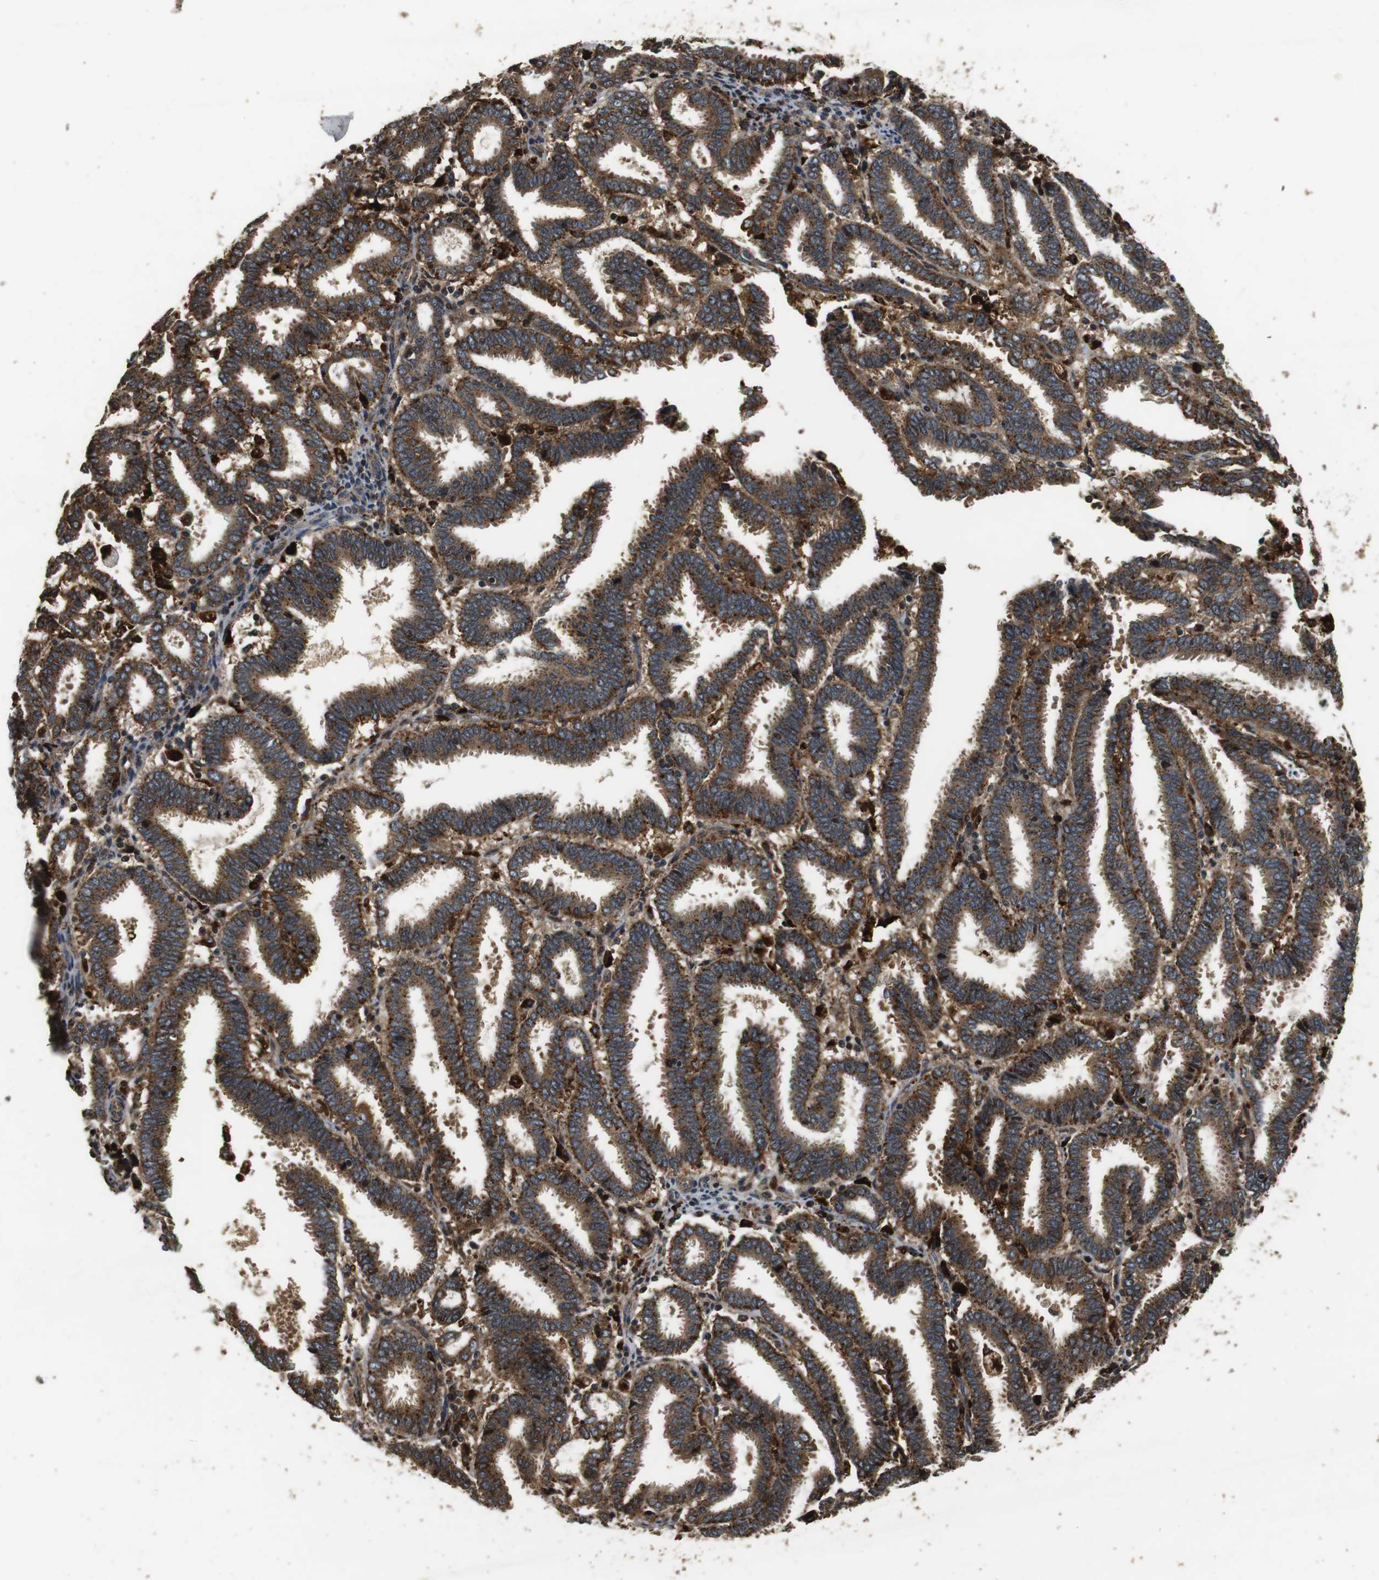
{"staining": {"intensity": "moderate", "quantity": ">75%", "location": "cytoplasmic/membranous"}, "tissue": "endometrial cancer", "cell_type": "Tumor cells", "image_type": "cancer", "snomed": [{"axis": "morphology", "description": "Adenocarcinoma, NOS"}, {"axis": "topography", "description": "Uterus"}], "caption": "IHC micrograph of human adenocarcinoma (endometrial) stained for a protein (brown), which demonstrates medium levels of moderate cytoplasmic/membranous staining in approximately >75% of tumor cells.", "gene": "TXNRD1", "patient": {"sex": "female", "age": 83}}